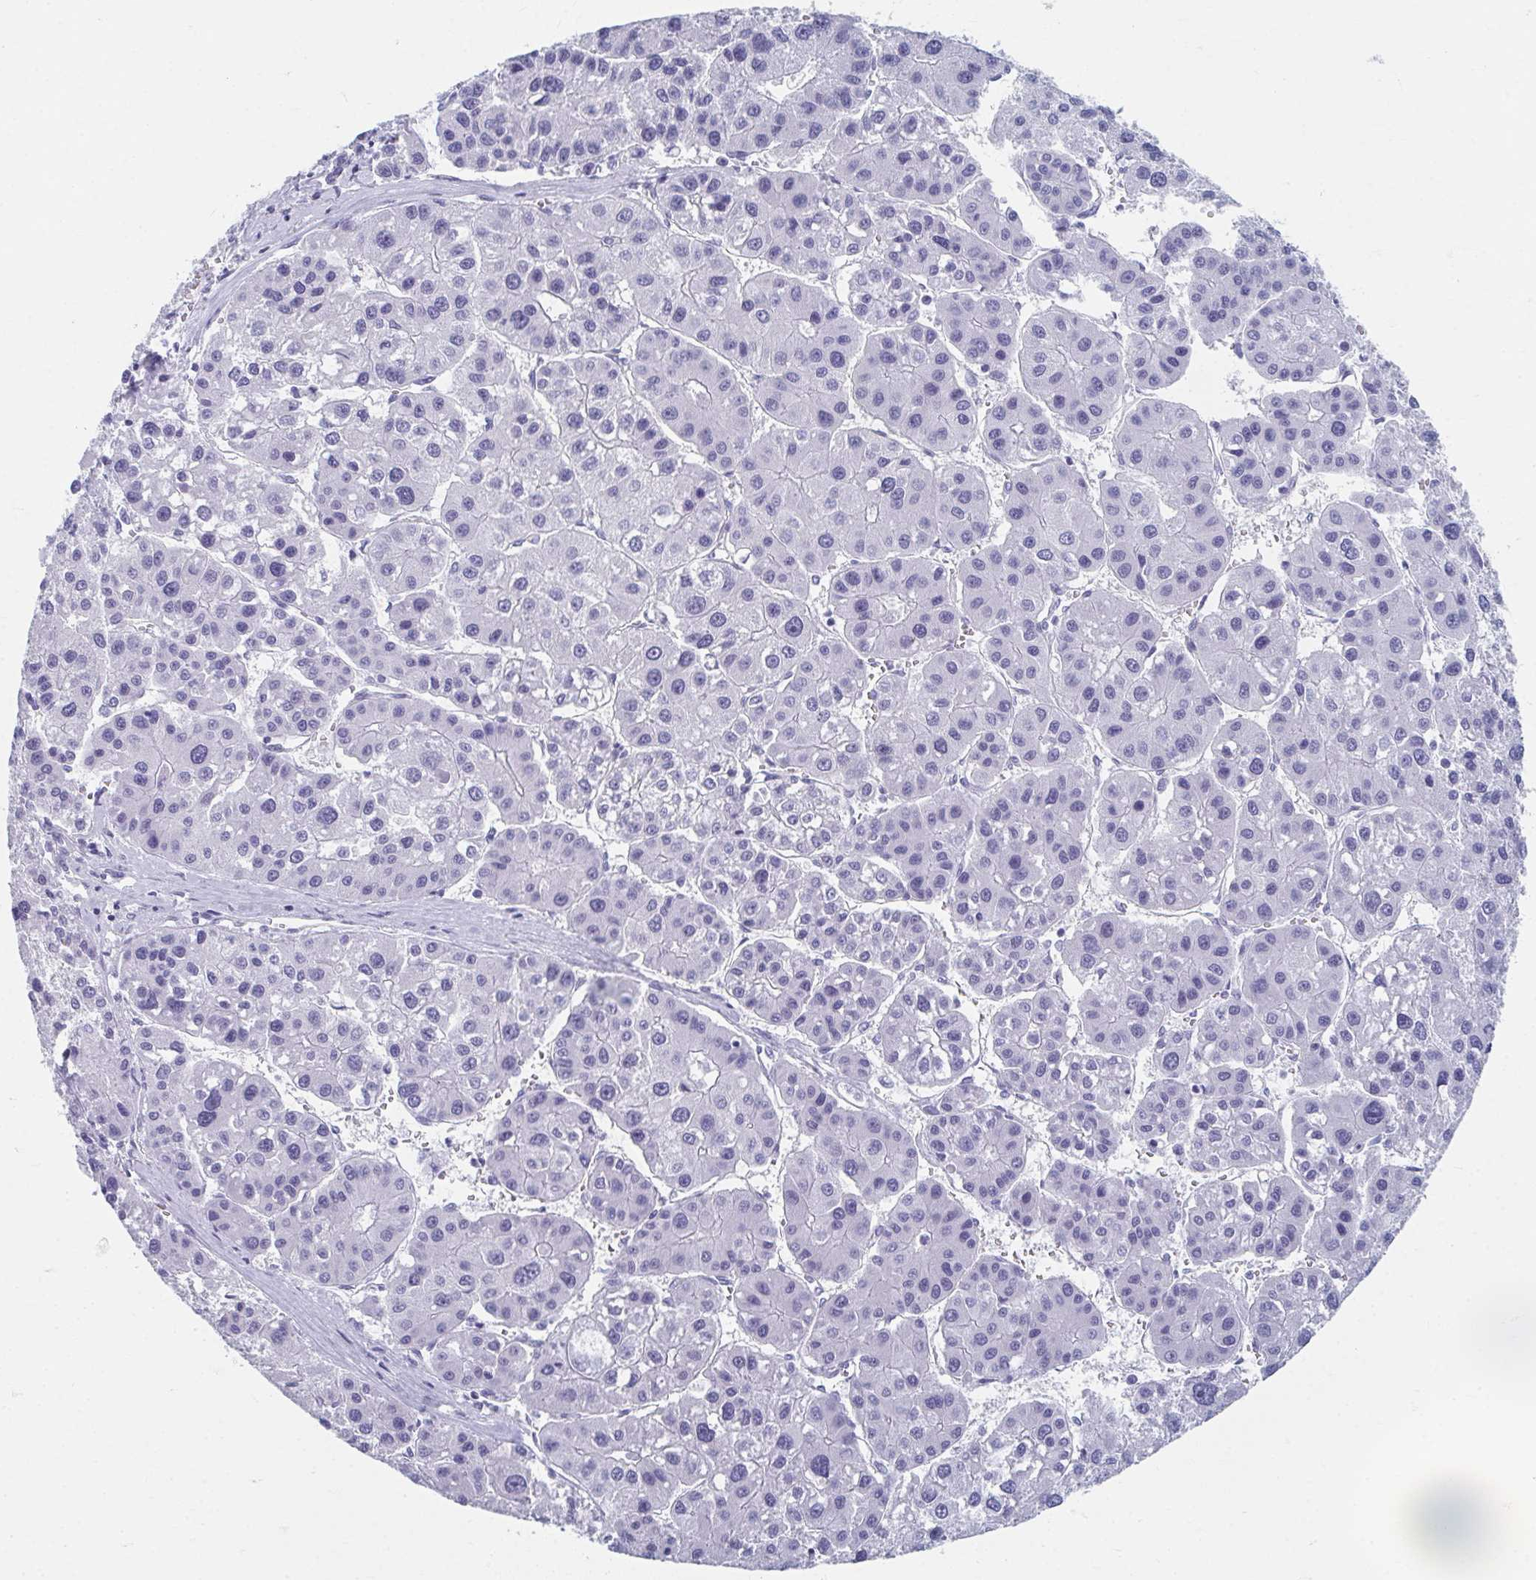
{"staining": {"intensity": "negative", "quantity": "none", "location": "none"}, "tissue": "liver cancer", "cell_type": "Tumor cells", "image_type": "cancer", "snomed": [{"axis": "morphology", "description": "Carcinoma, Hepatocellular, NOS"}, {"axis": "topography", "description": "Liver"}], "caption": "An immunohistochemistry (IHC) photomicrograph of liver hepatocellular carcinoma is shown. There is no staining in tumor cells of liver hepatocellular carcinoma.", "gene": "GHRL", "patient": {"sex": "male", "age": 73}}